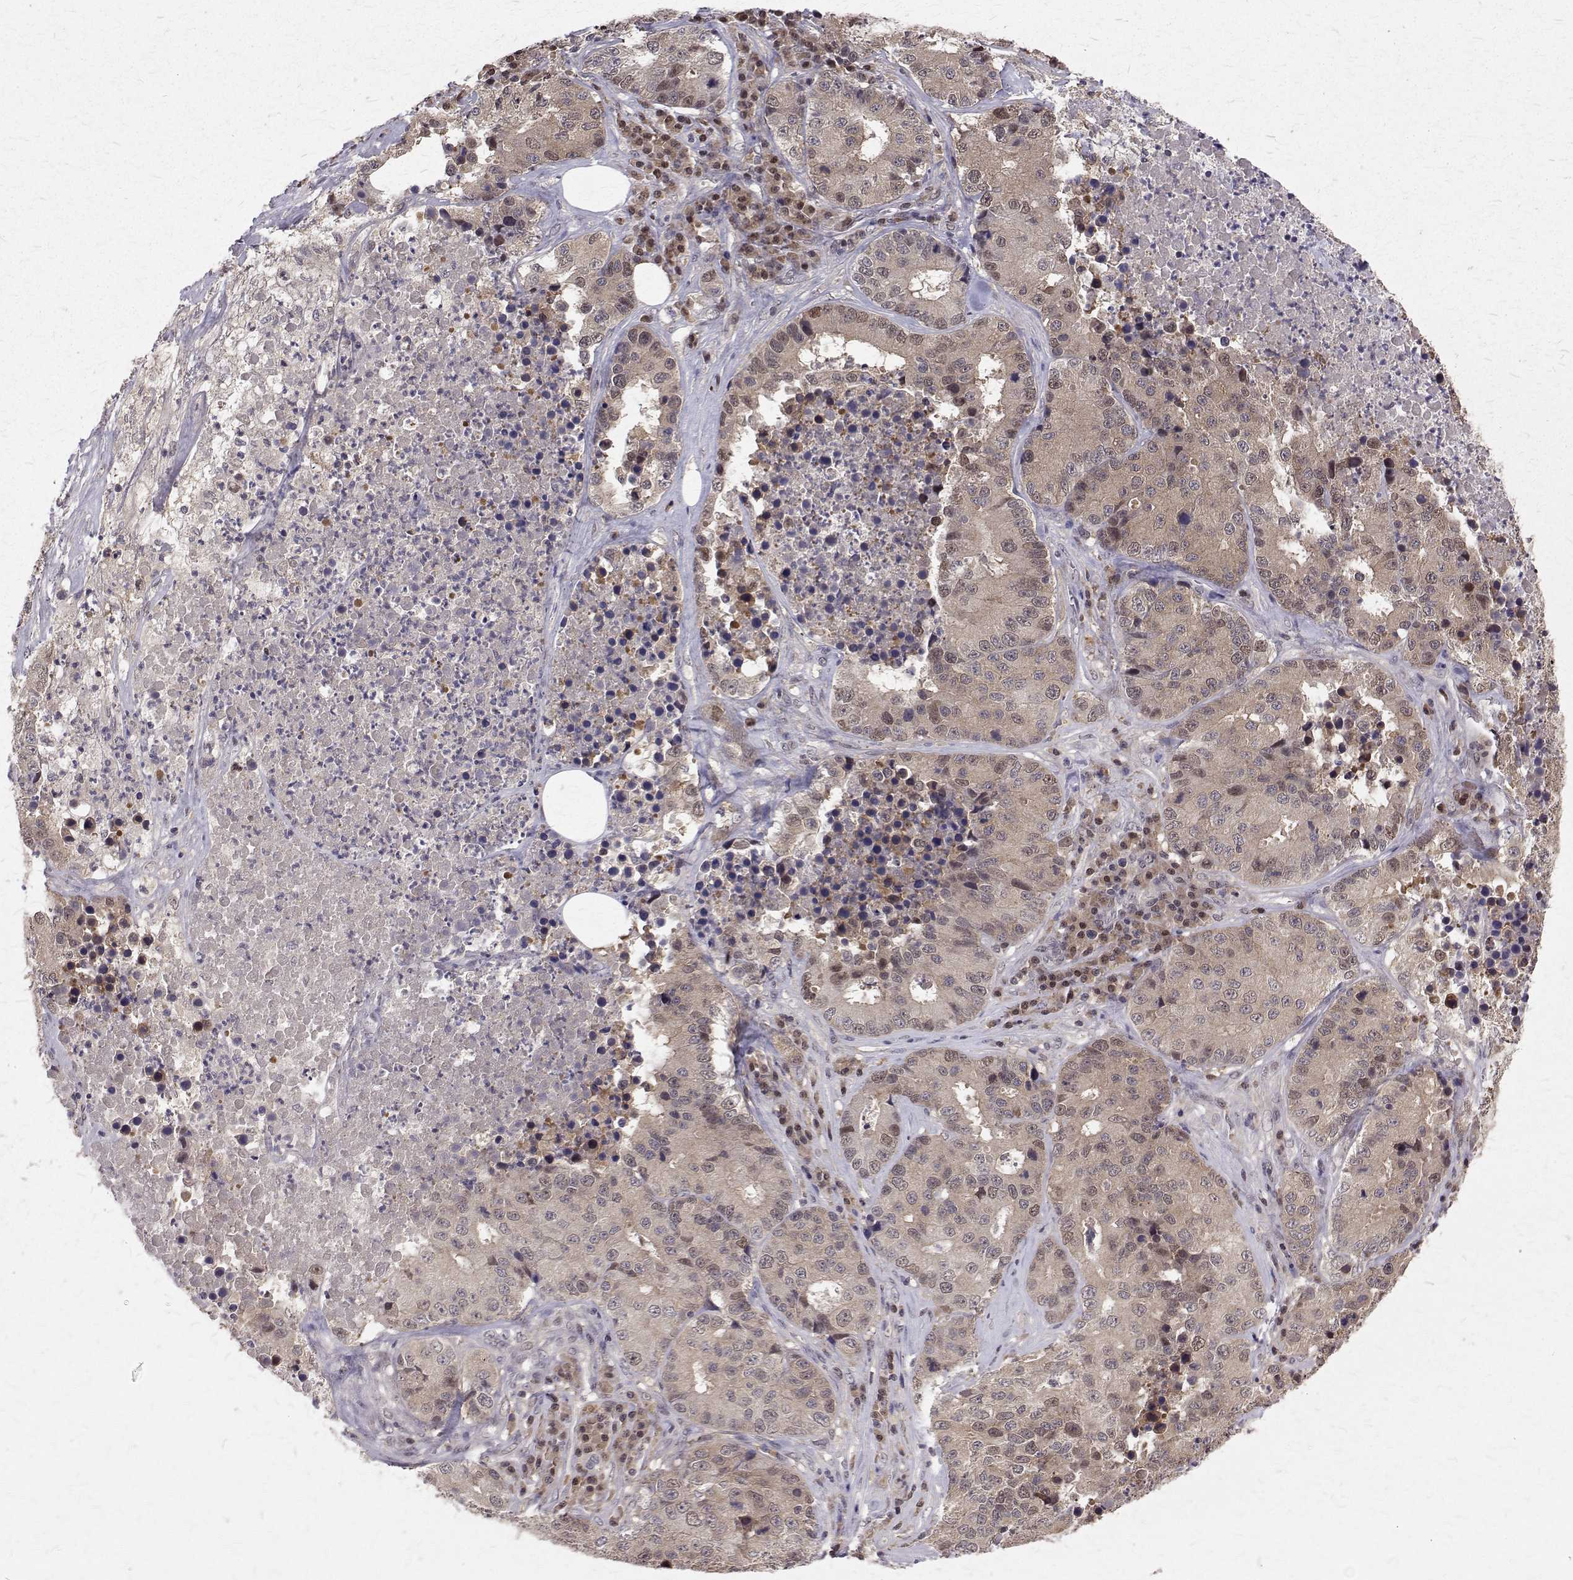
{"staining": {"intensity": "moderate", "quantity": "25%-75%", "location": "cytoplasmic/membranous,nuclear"}, "tissue": "stomach cancer", "cell_type": "Tumor cells", "image_type": "cancer", "snomed": [{"axis": "morphology", "description": "Adenocarcinoma, NOS"}, {"axis": "topography", "description": "Stomach"}], "caption": "A high-resolution photomicrograph shows immunohistochemistry staining of stomach cancer, which demonstrates moderate cytoplasmic/membranous and nuclear positivity in about 25%-75% of tumor cells.", "gene": "NIF3L1", "patient": {"sex": "male", "age": 71}}